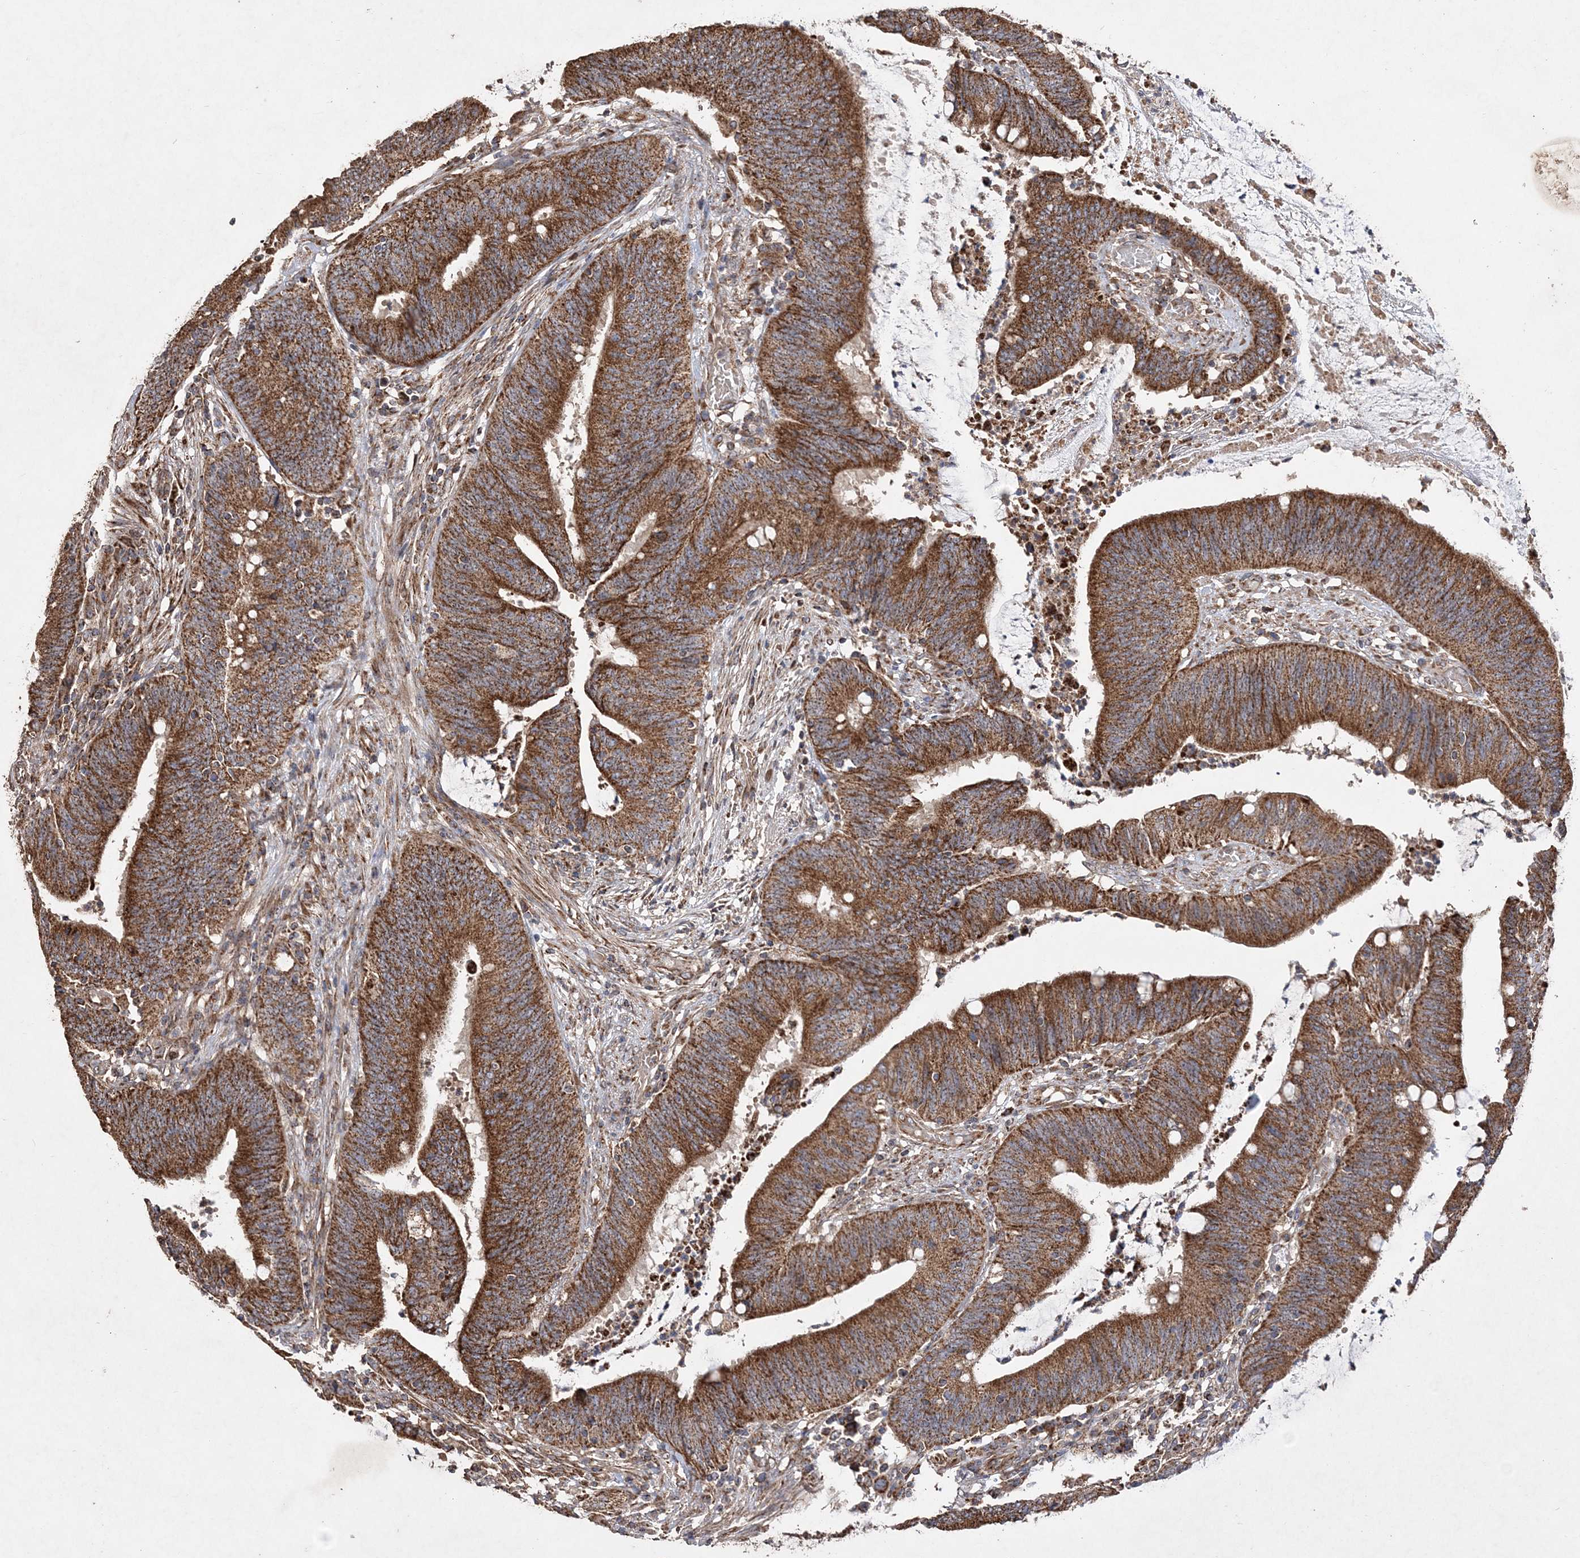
{"staining": {"intensity": "strong", "quantity": ">75%", "location": "cytoplasmic/membranous"}, "tissue": "colorectal cancer", "cell_type": "Tumor cells", "image_type": "cancer", "snomed": [{"axis": "morphology", "description": "Adenocarcinoma, NOS"}, {"axis": "topography", "description": "Rectum"}], "caption": "Approximately >75% of tumor cells in colorectal adenocarcinoma show strong cytoplasmic/membranous protein positivity as visualized by brown immunohistochemical staining.", "gene": "POC5", "patient": {"sex": "female", "age": 66}}